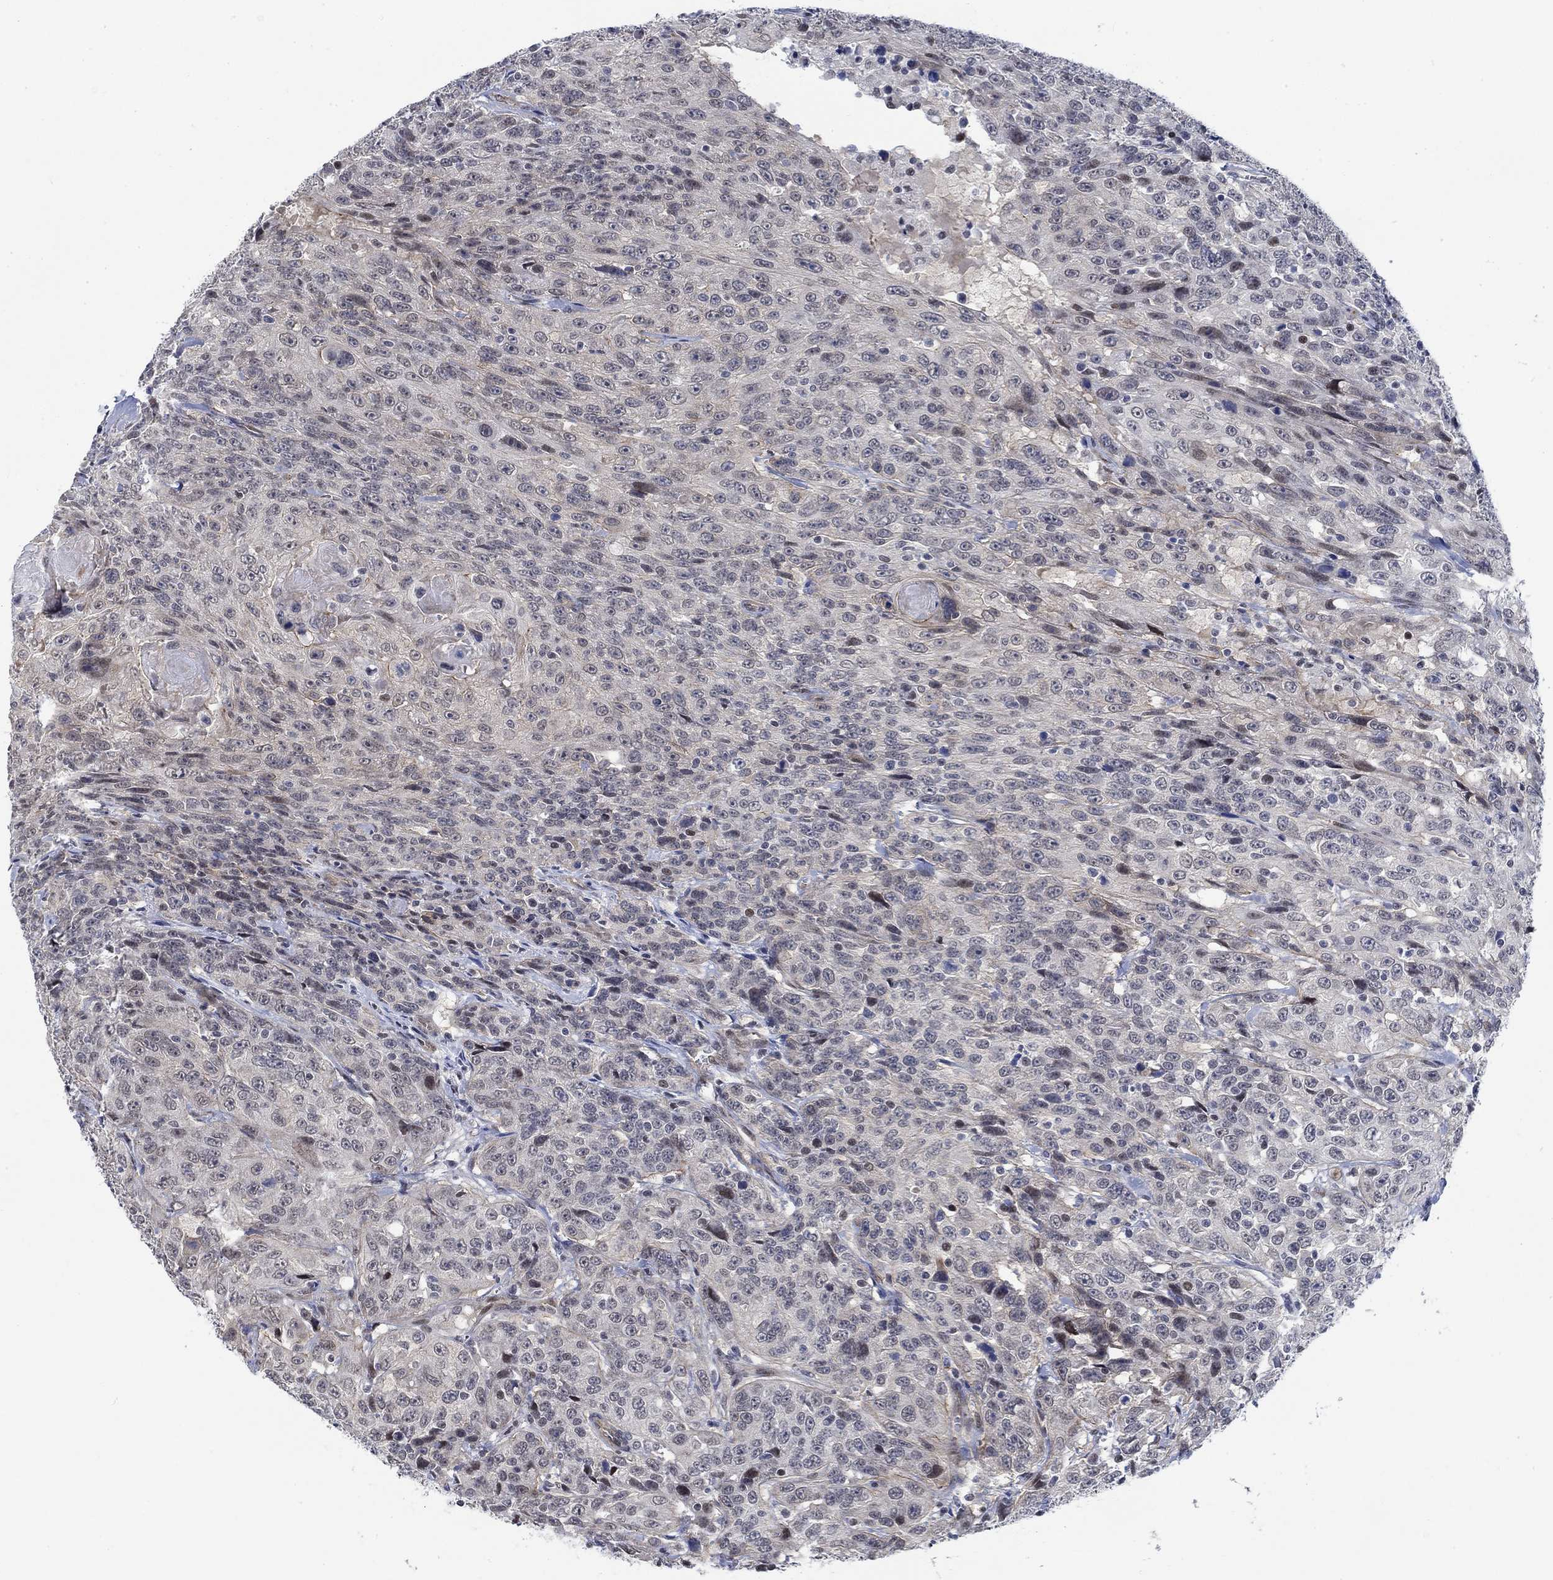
{"staining": {"intensity": "negative", "quantity": "none", "location": "none"}, "tissue": "urothelial cancer", "cell_type": "Tumor cells", "image_type": "cancer", "snomed": [{"axis": "morphology", "description": "Urothelial carcinoma, NOS"}, {"axis": "morphology", "description": "Urothelial carcinoma, High grade"}, {"axis": "topography", "description": "Urinary bladder"}], "caption": "This histopathology image is of high-grade urothelial carcinoma stained with IHC to label a protein in brown with the nuclei are counter-stained blue. There is no staining in tumor cells.", "gene": "KCNH8", "patient": {"sex": "female", "age": 73}}